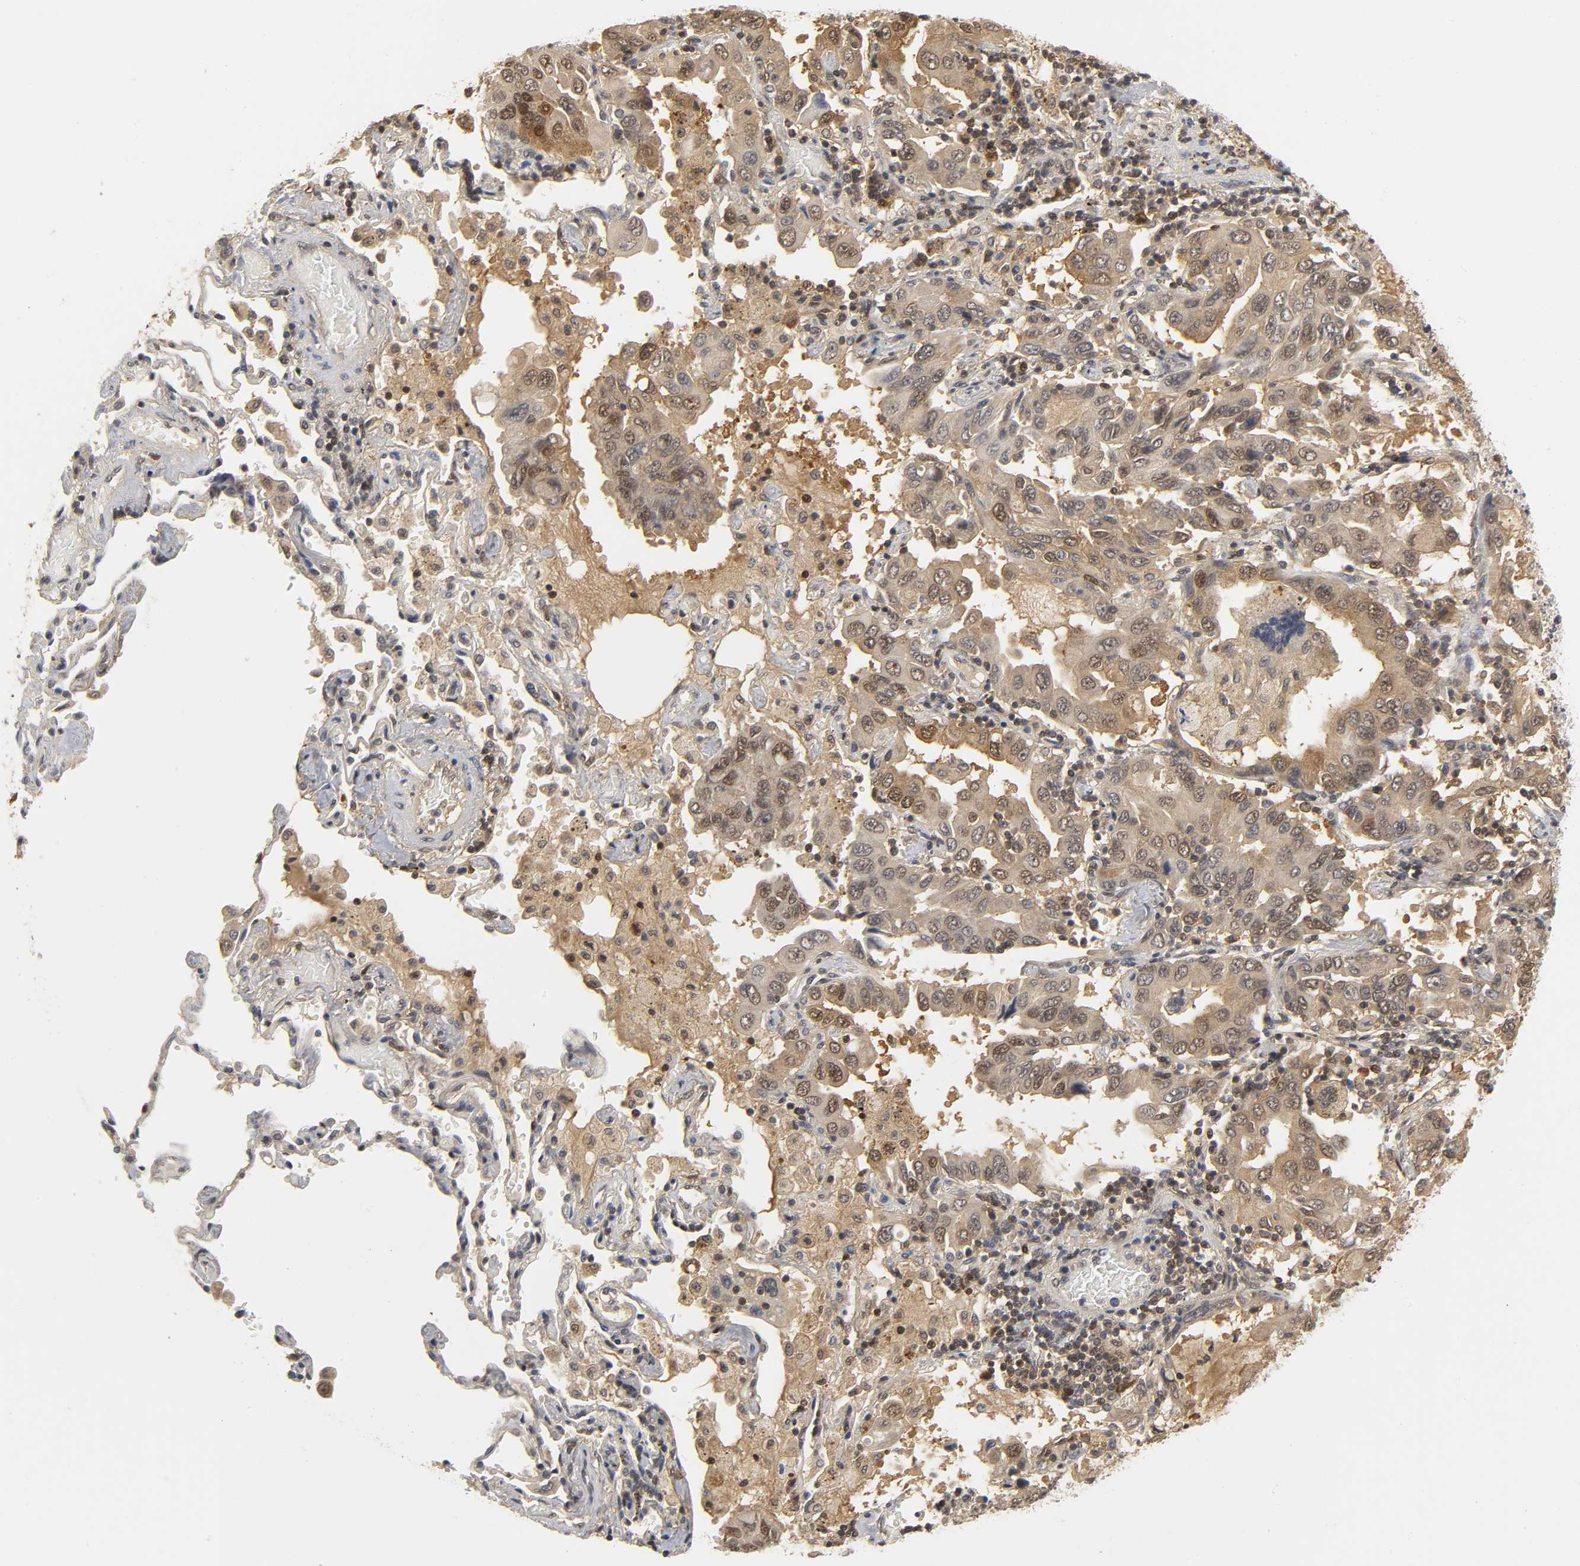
{"staining": {"intensity": "moderate", "quantity": ">75%", "location": "cytoplasmic/membranous,nuclear"}, "tissue": "lung cancer", "cell_type": "Tumor cells", "image_type": "cancer", "snomed": [{"axis": "morphology", "description": "Adenocarcinoma, NOS"}, {"axis": "topography", "description": "Lung"}], "caption": "Immunohistochemical staining of lung cancer (adenocarcinoma) displays moderate cytoplasmic/membranous and nuclear protein expression in approximately >75% of tumor cells. (Stains: DAB (3,3'-diaminobenzidine) in brown, nuclei in blue, Microscopy: brightfield microscopy at high magnification).", "gene": "PARK7", "patient": {"sex": "male", "age": 64}}